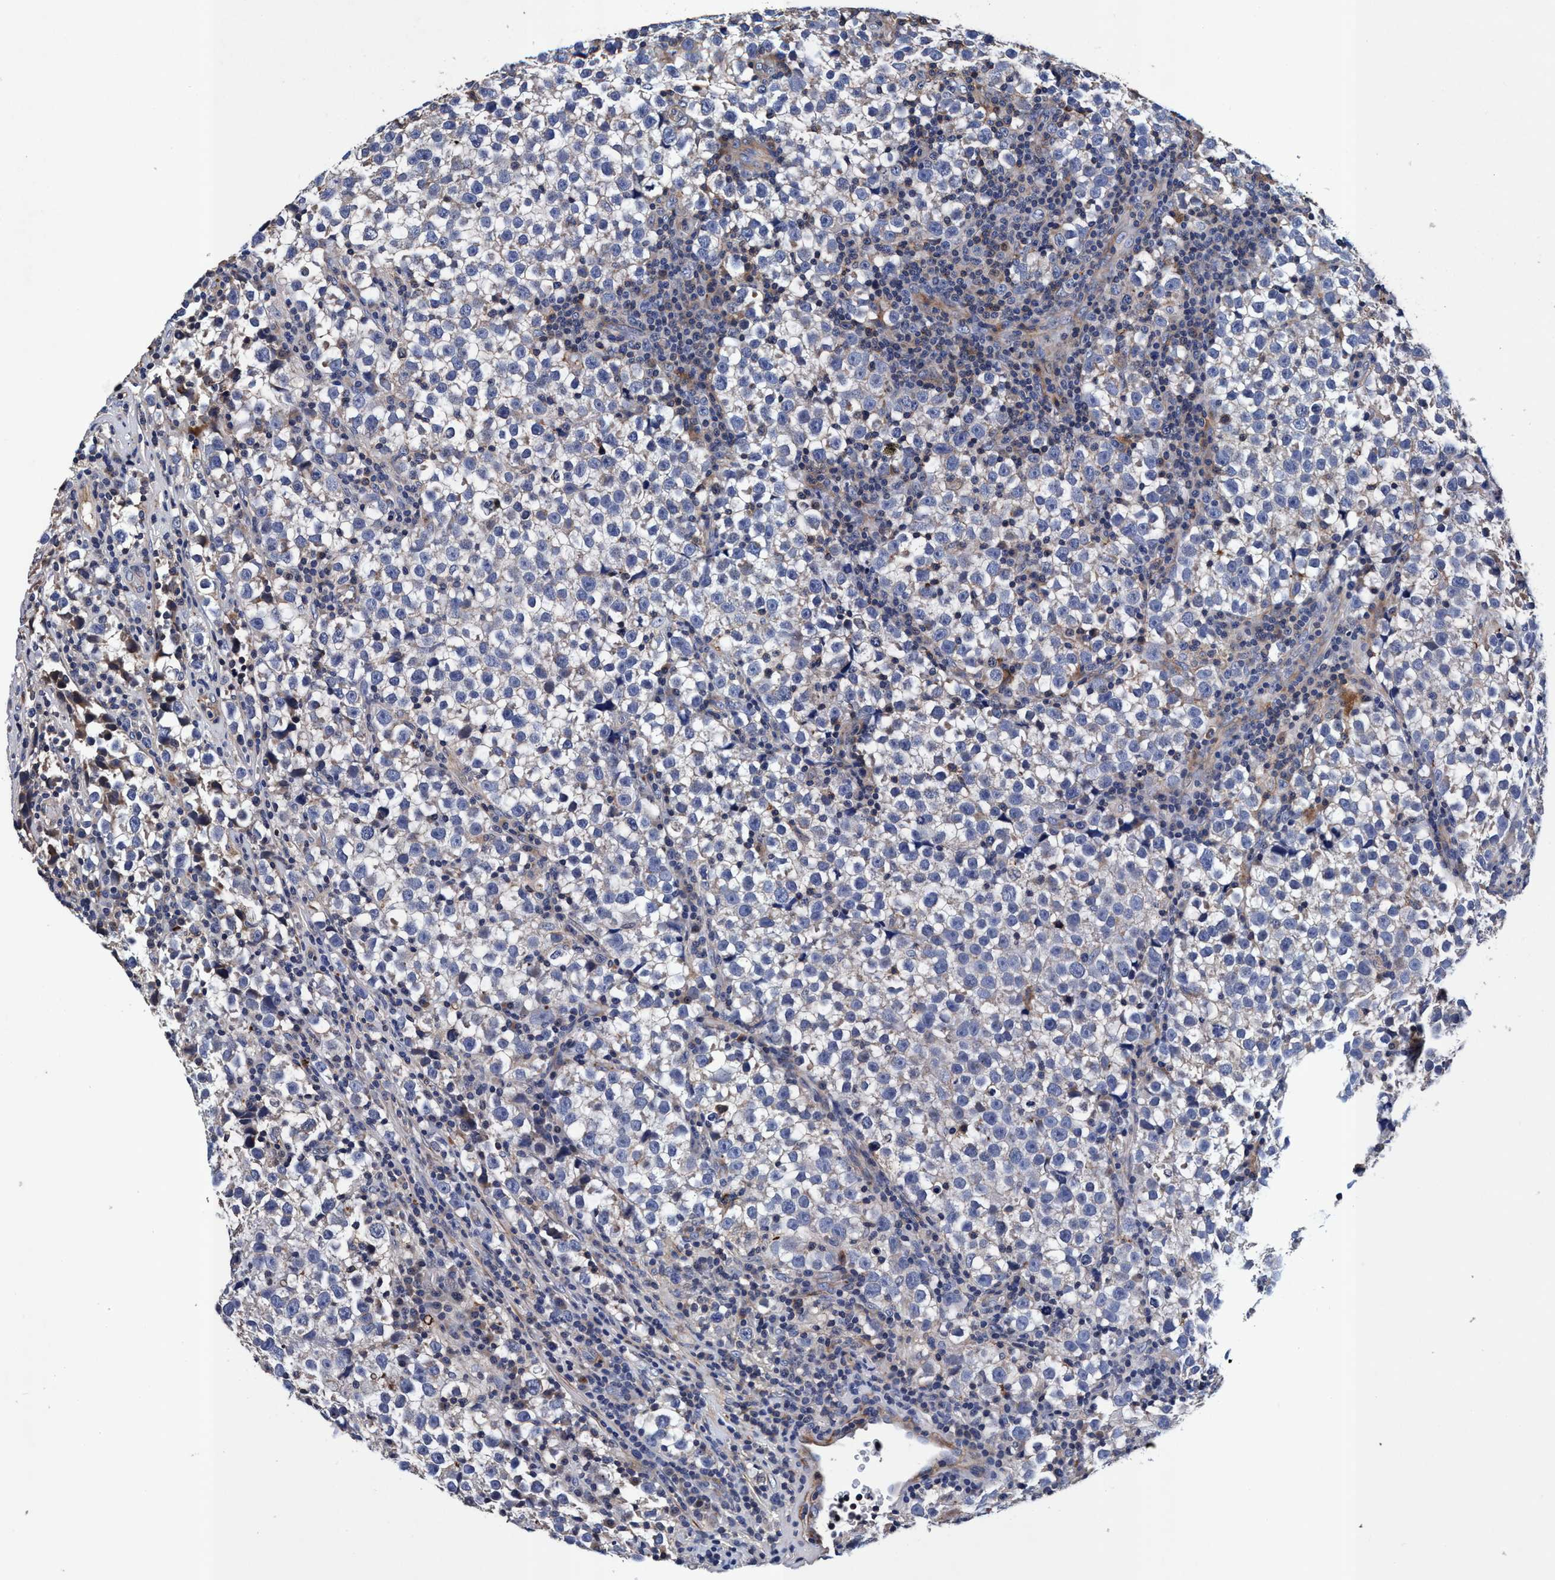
{"staining": {"intensity": "negative", "quantity": "none", "location": "none"}, "tissue": "testis cancer", "cell_type": "Tumor cells", "image_type": "cancer", "snomed": [{"axis": "morphology", "description": "Normal tissue, NOS"}, {"axis": "morphology", "description": "Seminoma, NOS"}, {"axis": "topography", "description": "Testis"}], "caption": "This is an immunohistochemistry photomicrograph of seminoma (testis). There is no positivity in tumor cells.", "gene": "RNF208", "patient": {"sex": "male", "age": 43}}